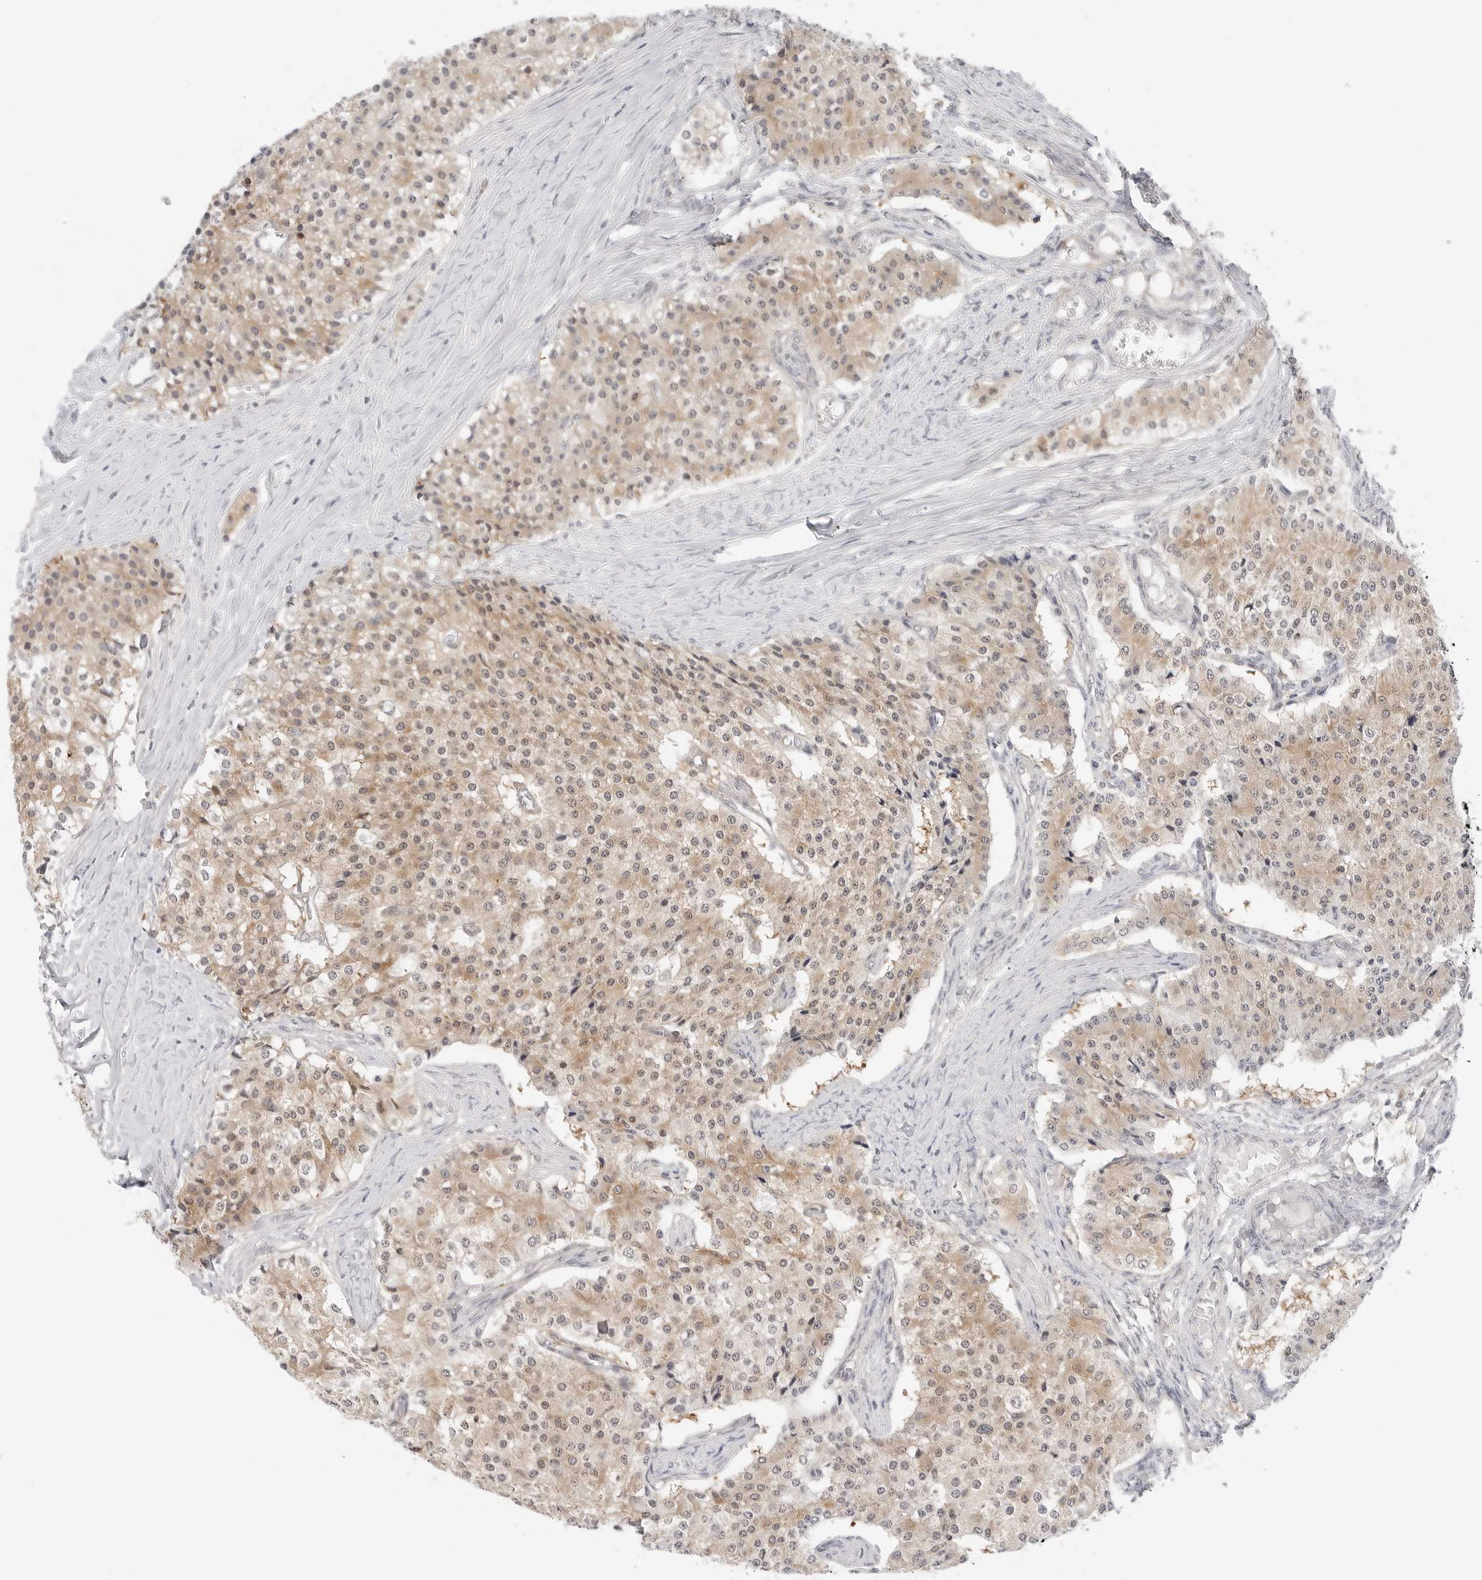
{"staining": {"intensity": "moderate", "quantity": "25%-75%", "location": "cytoplasmic/membranous"}, "tissue": "carcinoid", "cell_type": "Tumor cells", "image_type": "cancer", "snomed": [{"axis": "morphology", "description": "Carcinoid, malignant, NOS"}, {"axis": "topography", "description": "Colon"}], "caption": "The image displays staining of malignant carcinoid, revealing moderate cytoplasmic/membranous protein expression (brown color) within tumor cells.", "gene": "NUDC", "patient": {"sex": "female", "age": 52}}